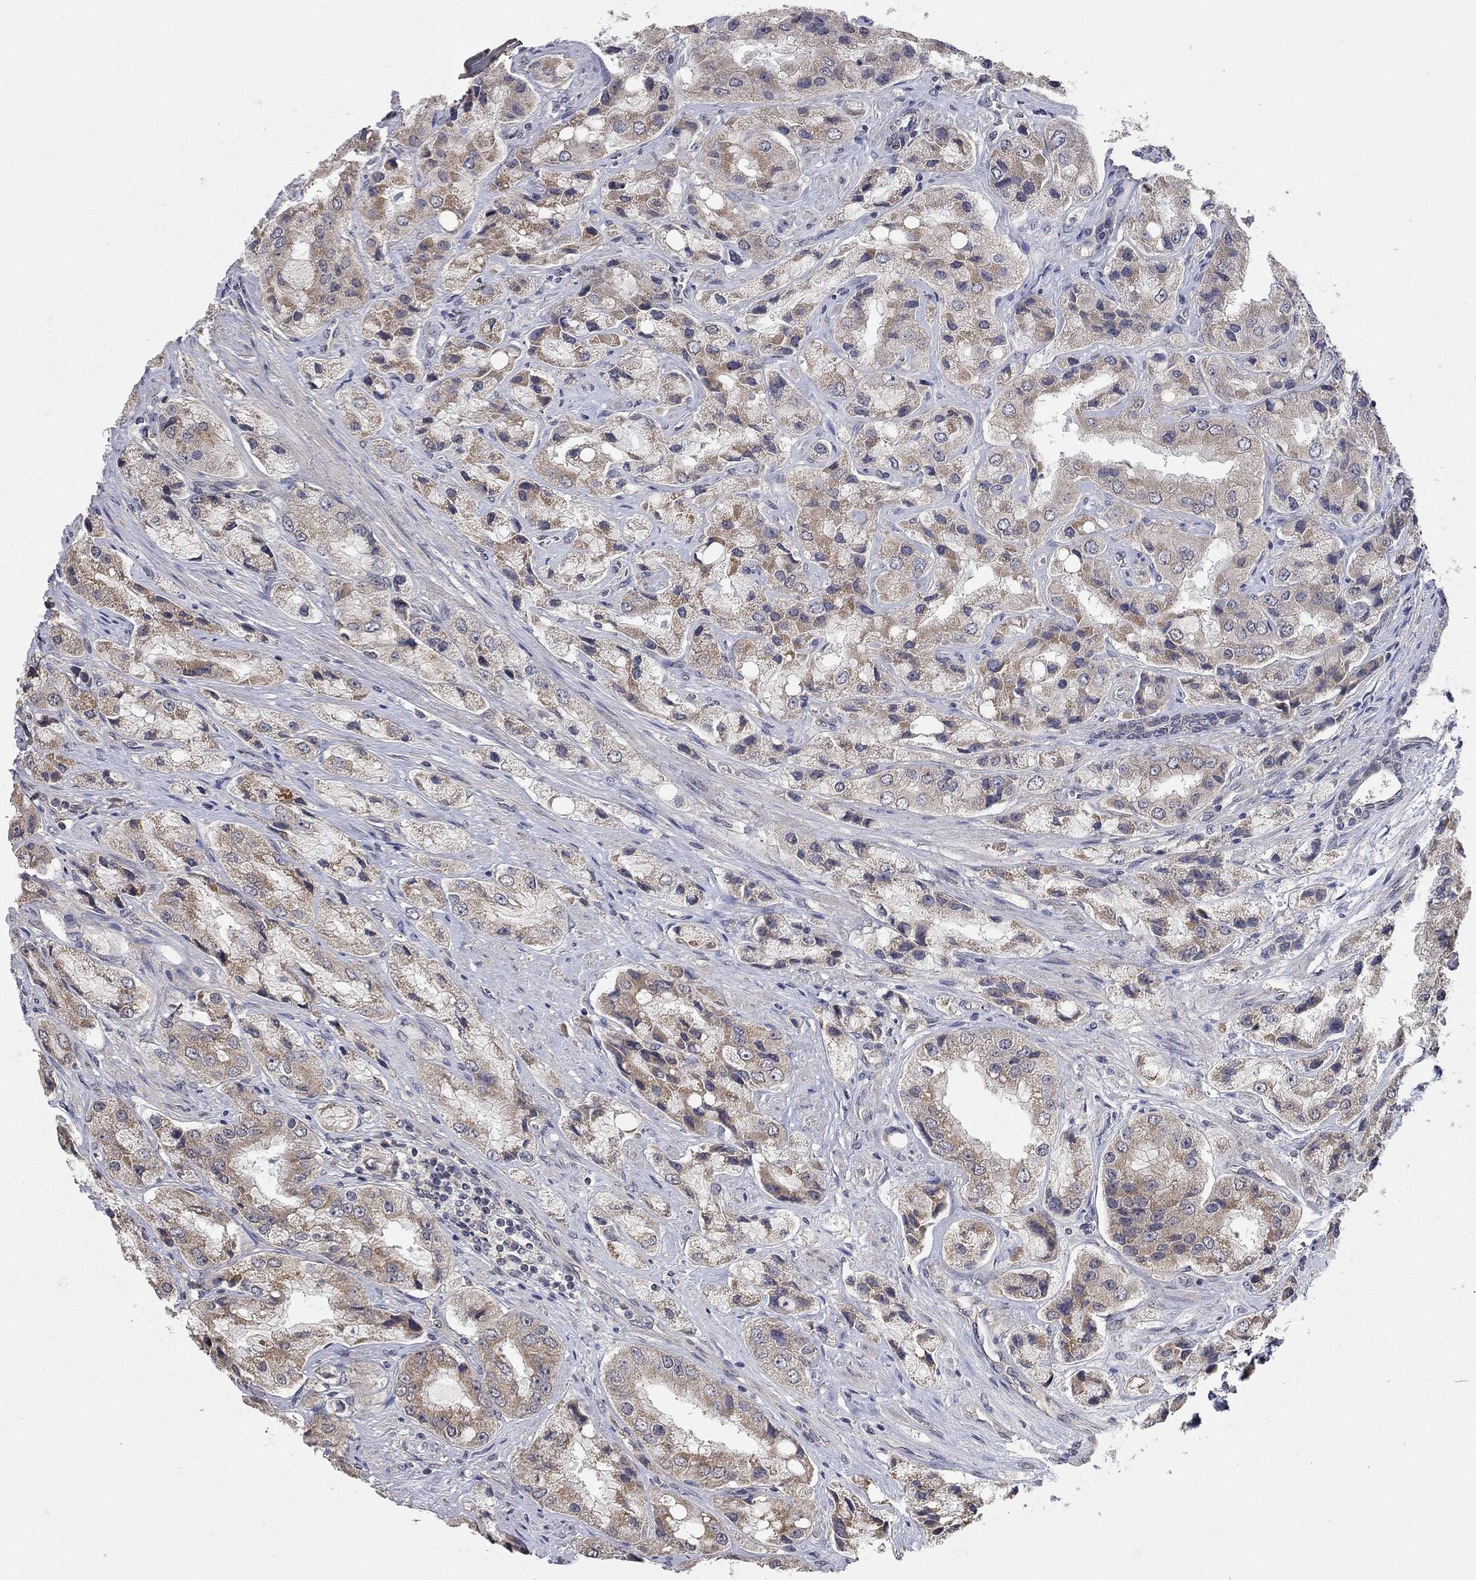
{"staining": {"intensity": "moderate", "quantity": "25%-75%", "location": "cytoplasmic/membranous"}, "tissue": "prostate cancer", "cell_type": "Tumor cells", "image_type": "cancer", "snomed": [{"axis": "morphology", "description": "Adenocarcinoma, Low grade"}, {"axis": "topography", "description": "Prostate"}], "caption": "High-power microscopy captured an IHC image of prostate cancer (adenocarcinoma (low-grade)), revealing moderate cytoplasmic/membranous expression in approximately 25%-75% of tumor cells.", "gene": "WASF3", "patient": {"sex": "male", "age": 69}}